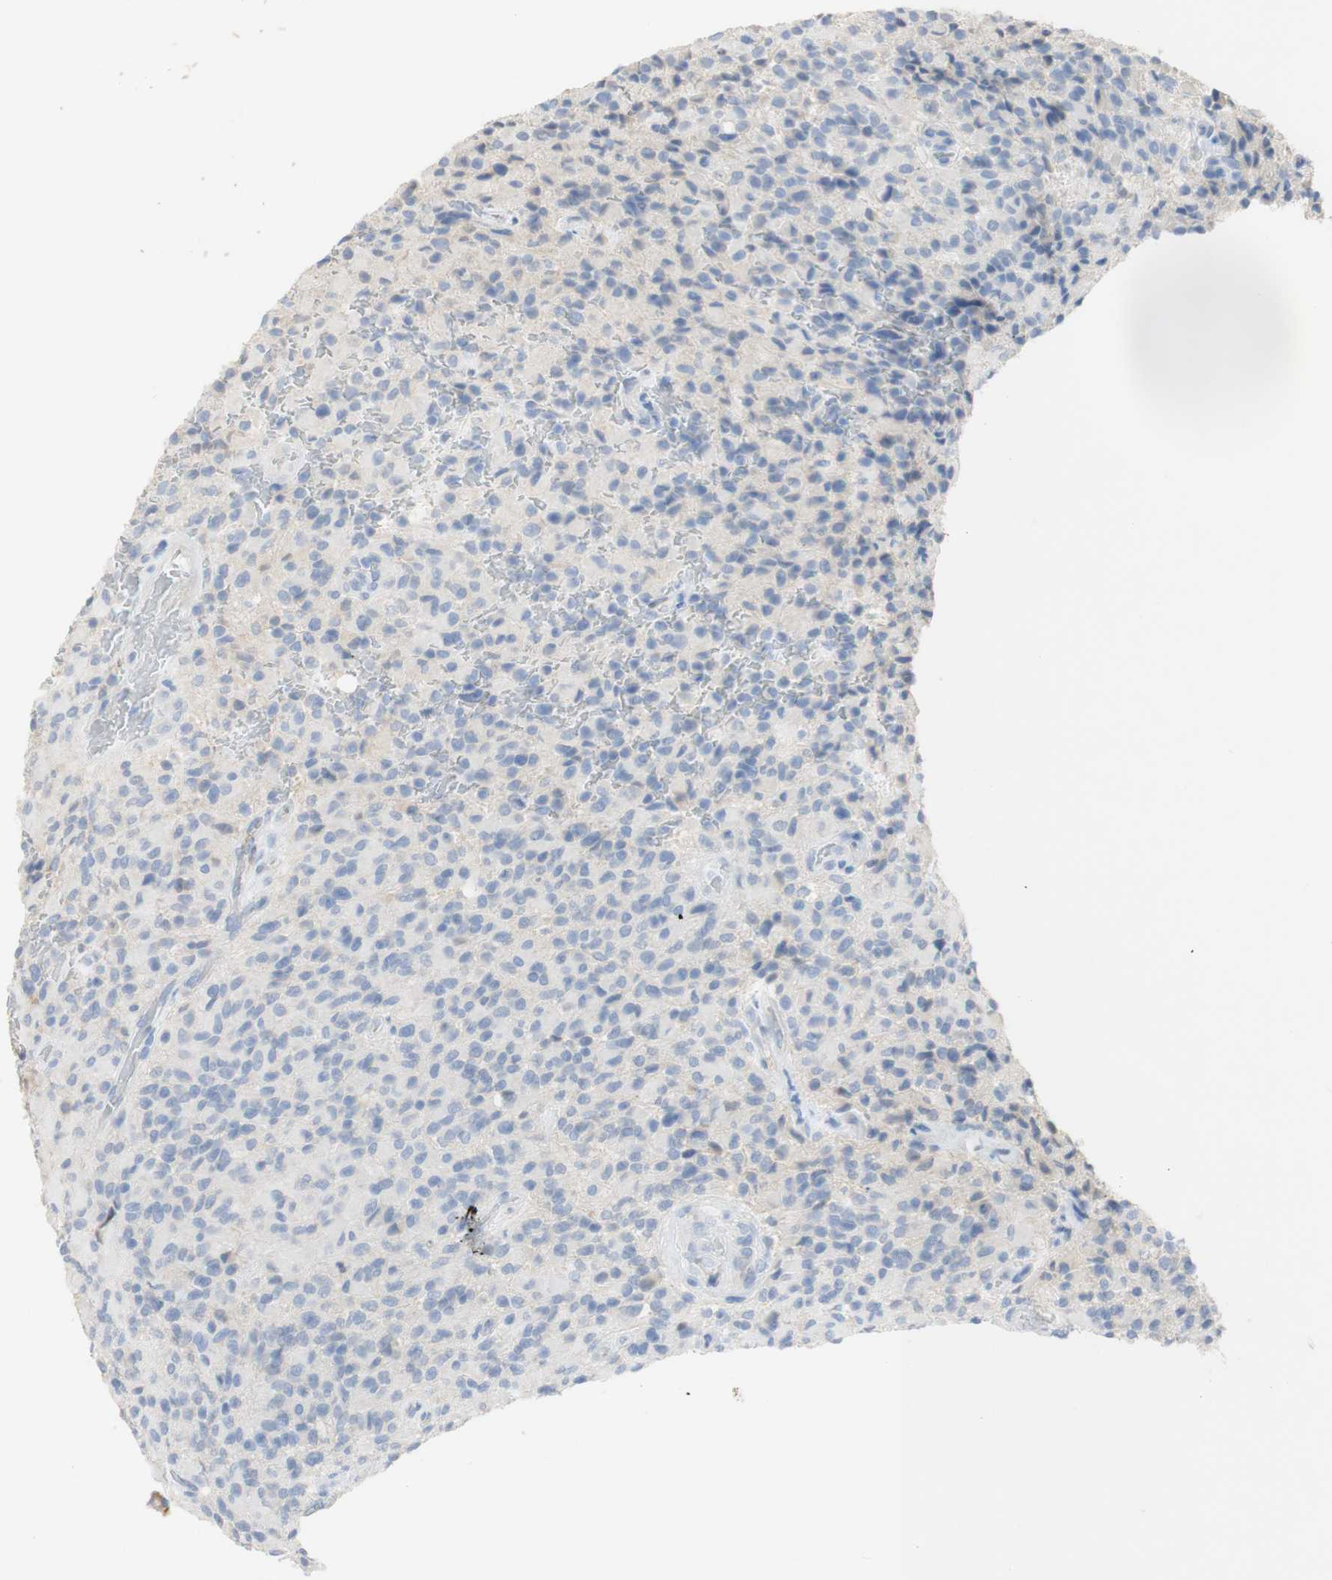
{"staining": {"intensity": "negative", "quantity": "none", "location": "none"}, "tissue": "glioma", "cell_type": "Tumor cells", "image_type": "cancer", "snomed": [{"axis": "morphology", "description": "Glioma, malignant, High grade"}, {"axis": "topography", "description": "Brain"}], "caption": "Immunohistochemistry (IHC) micrograph of neoplastic tissue: malignant glioma (high-grade) stained with DAB (3,3'-diaminobenzidine) shows no significant protein expression in tumor cells.", "gene": "SELENBP1", "patient": {"sex": "male", "age": 71}}